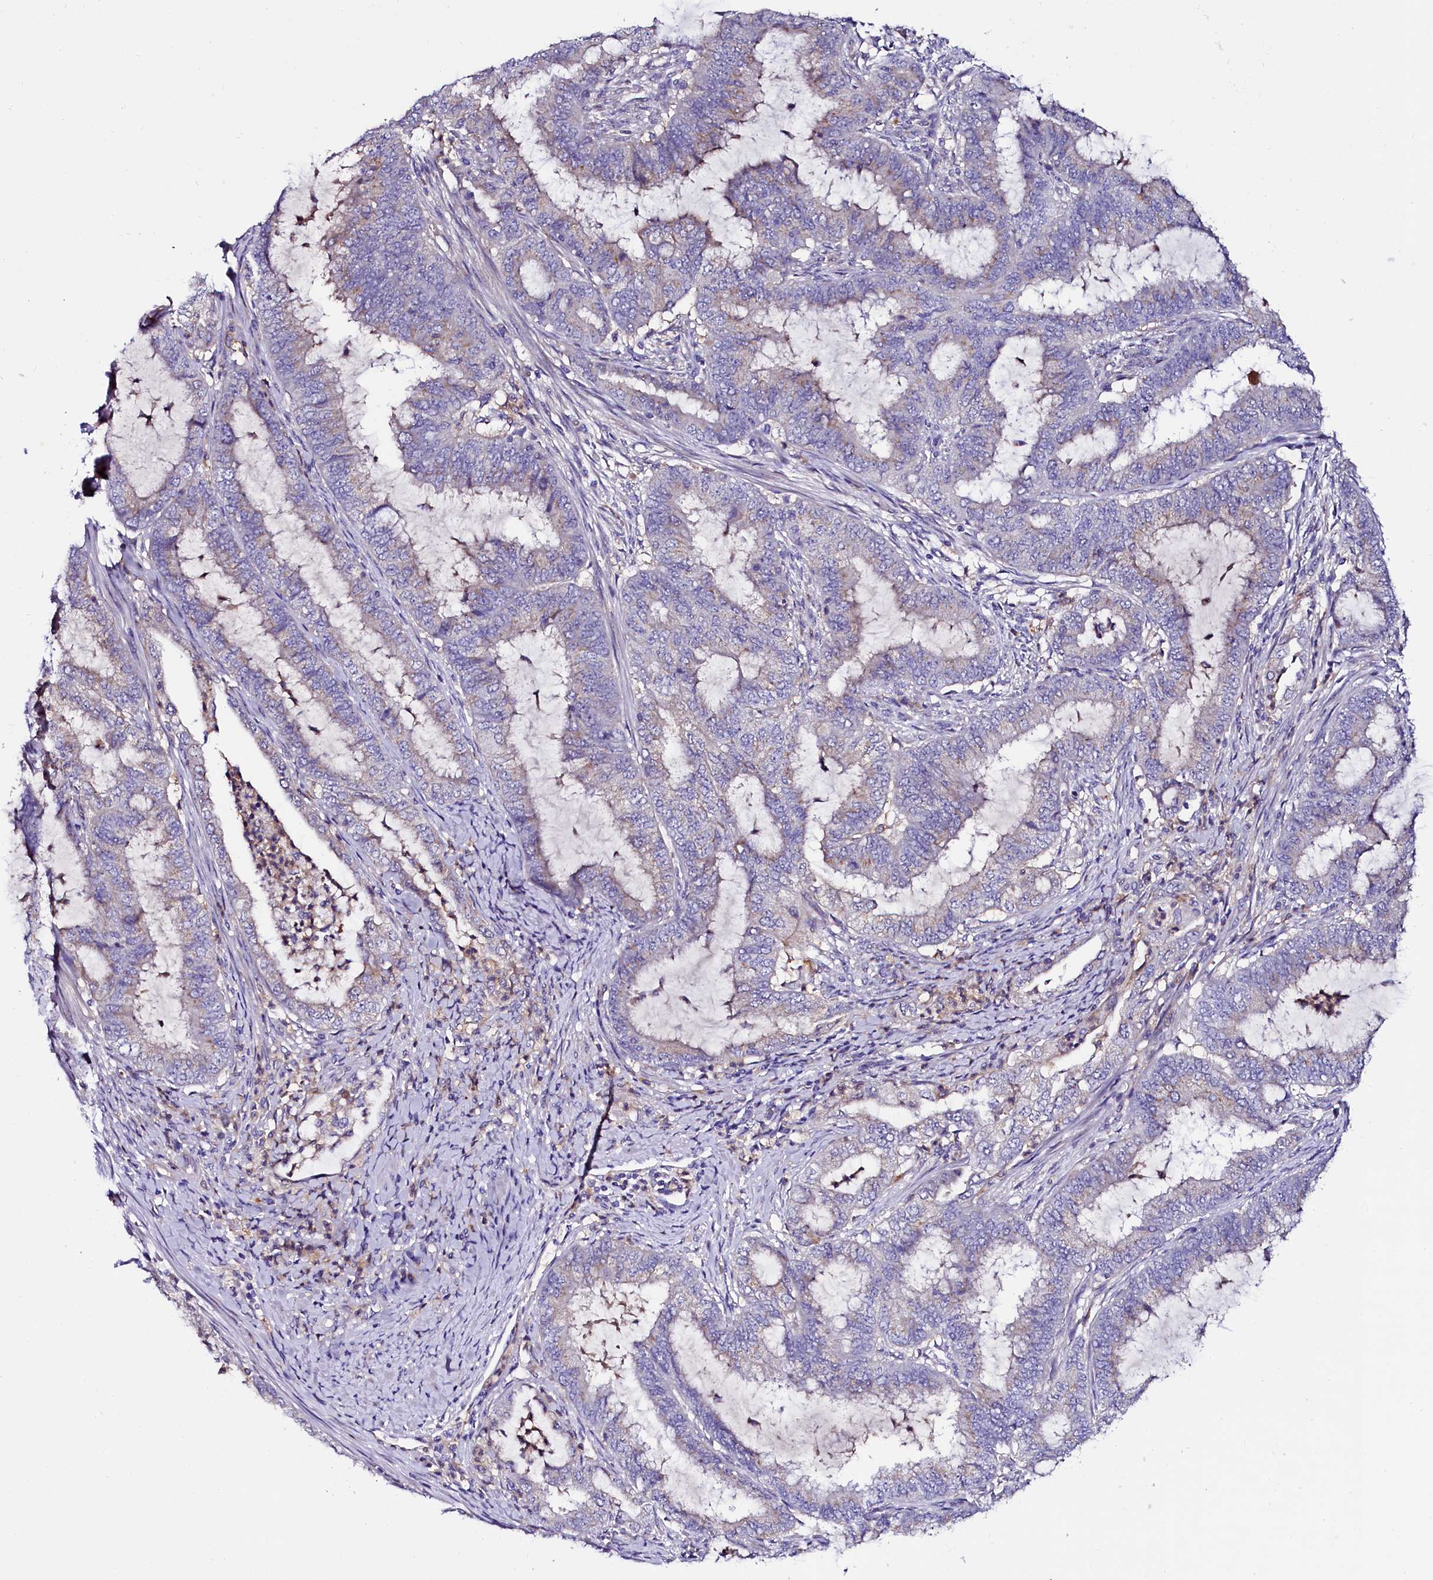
{"staining": {"intensity": "weak", "quantity": "25%-75%", "location": "cytoplasmic/membranous"}, "tissue": "endometrial cancer", "cell_type": "Tumor cells", "image_type": "cancer", "snomed": [{"axis": "morphology", "description": "Adenocarcinoma, NOS"}, {"axis": "topography", "description": "Endometrium"}], "caption": "Immunohistochemistry (IHC) (DAB) staining of endometrial cancer exhibits weak cytoplasmic/membranous protein expression in about 25%-75% of tumor cells.", "gene": "OTOL1", "patient": {"sex": "female", "age": 51}}